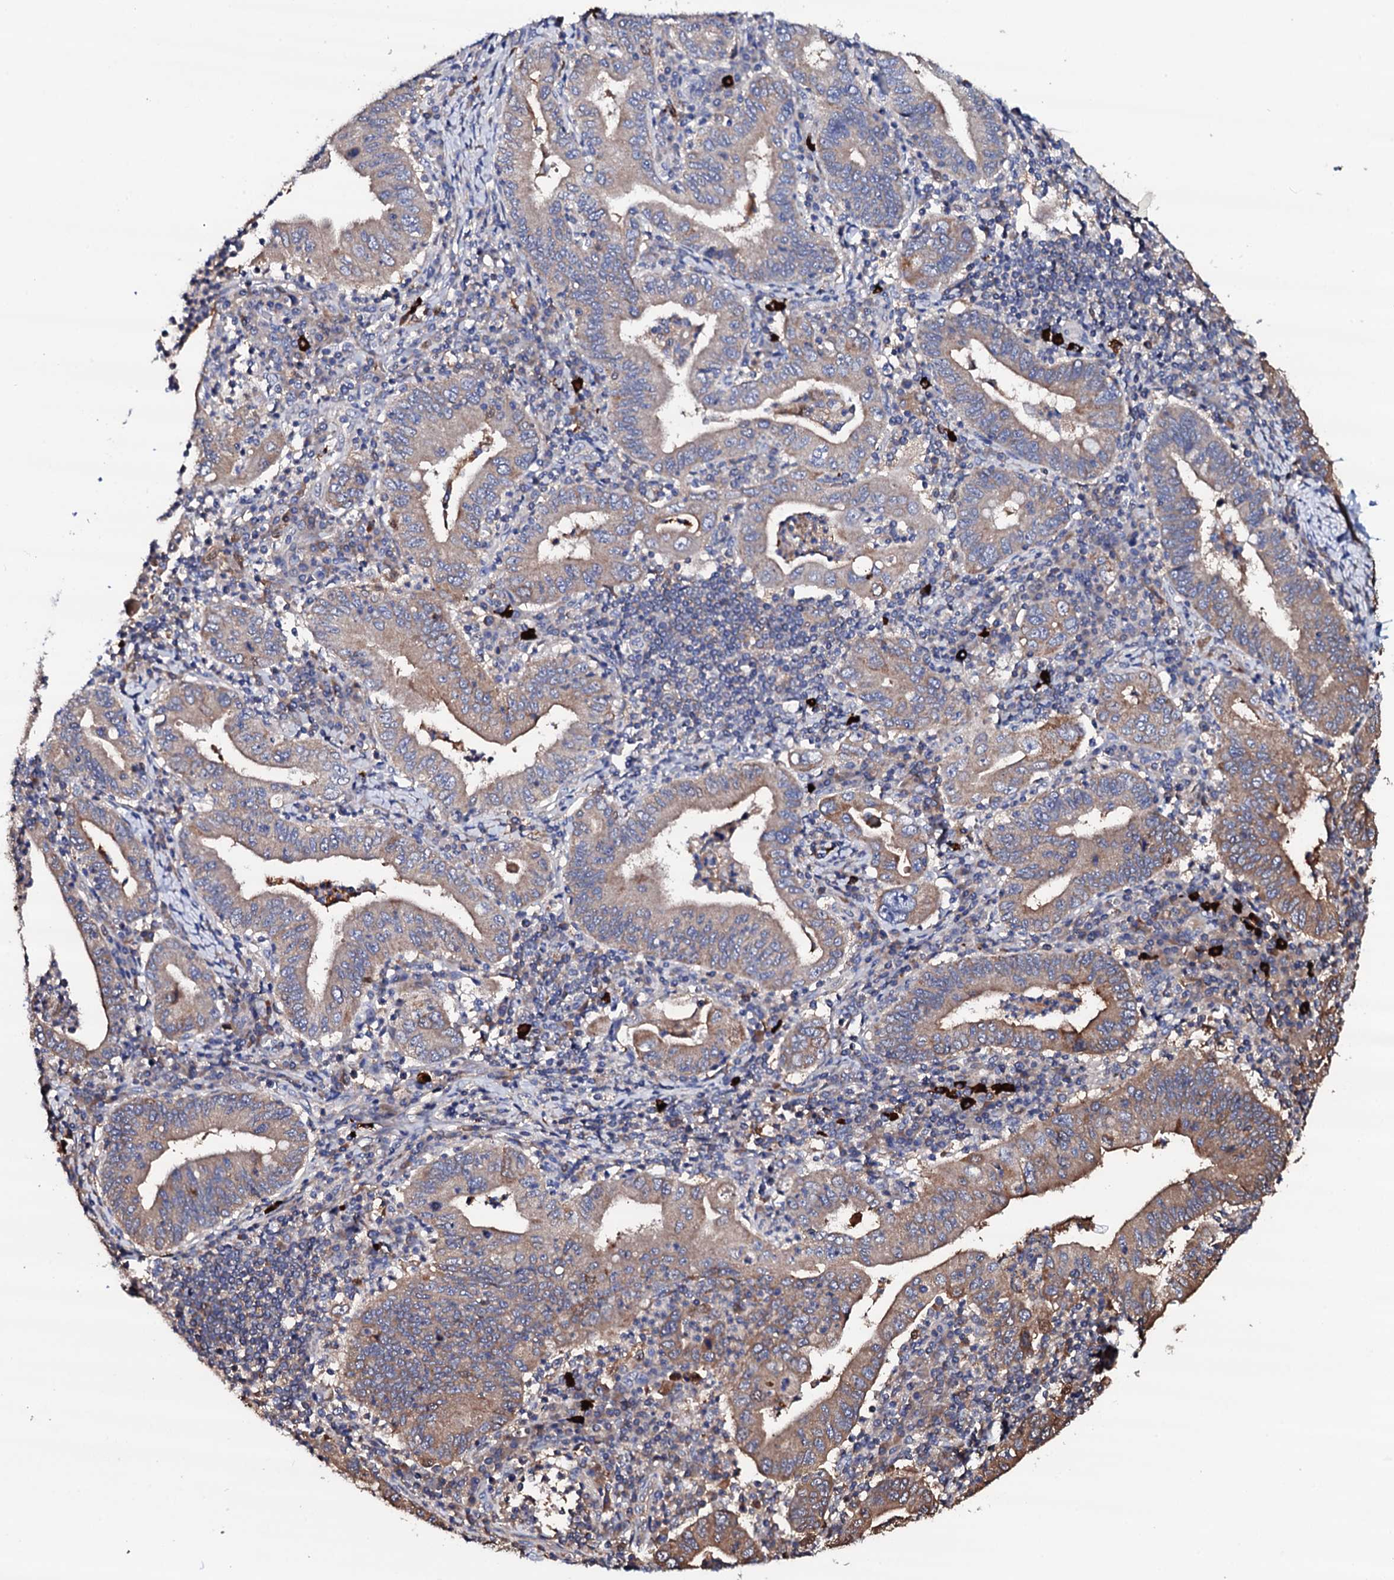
{"staining": {"intensity": "weak", "quantity": ">75%", "location": "cytoplasmic/membranous"}, "tissue": "stomach cancer", "cell_type": "Tumor cells", "image_type": "cancer", "snomed": [{"axis": "morphology", "description": "Normal tissue, NOS"}, {"axis": "morphology", "description": "Adenocarcinoma, NOS"}, {"axis": "topography", "description": "Esophagus"}, {"axis": "topography", "description": "Stomach, upper"}, {"axis": "topography", "description": "Peripheral nerve tissue"}], "caption": "High-power microscopy captured an IHC micrograph of stomach adenocarcinoma, revealing weak cytoplasmic/membranous staining in about >75% of tumor cells.", "gene": "TCAF2", "patient": {"sex": "male", "age": 62}}